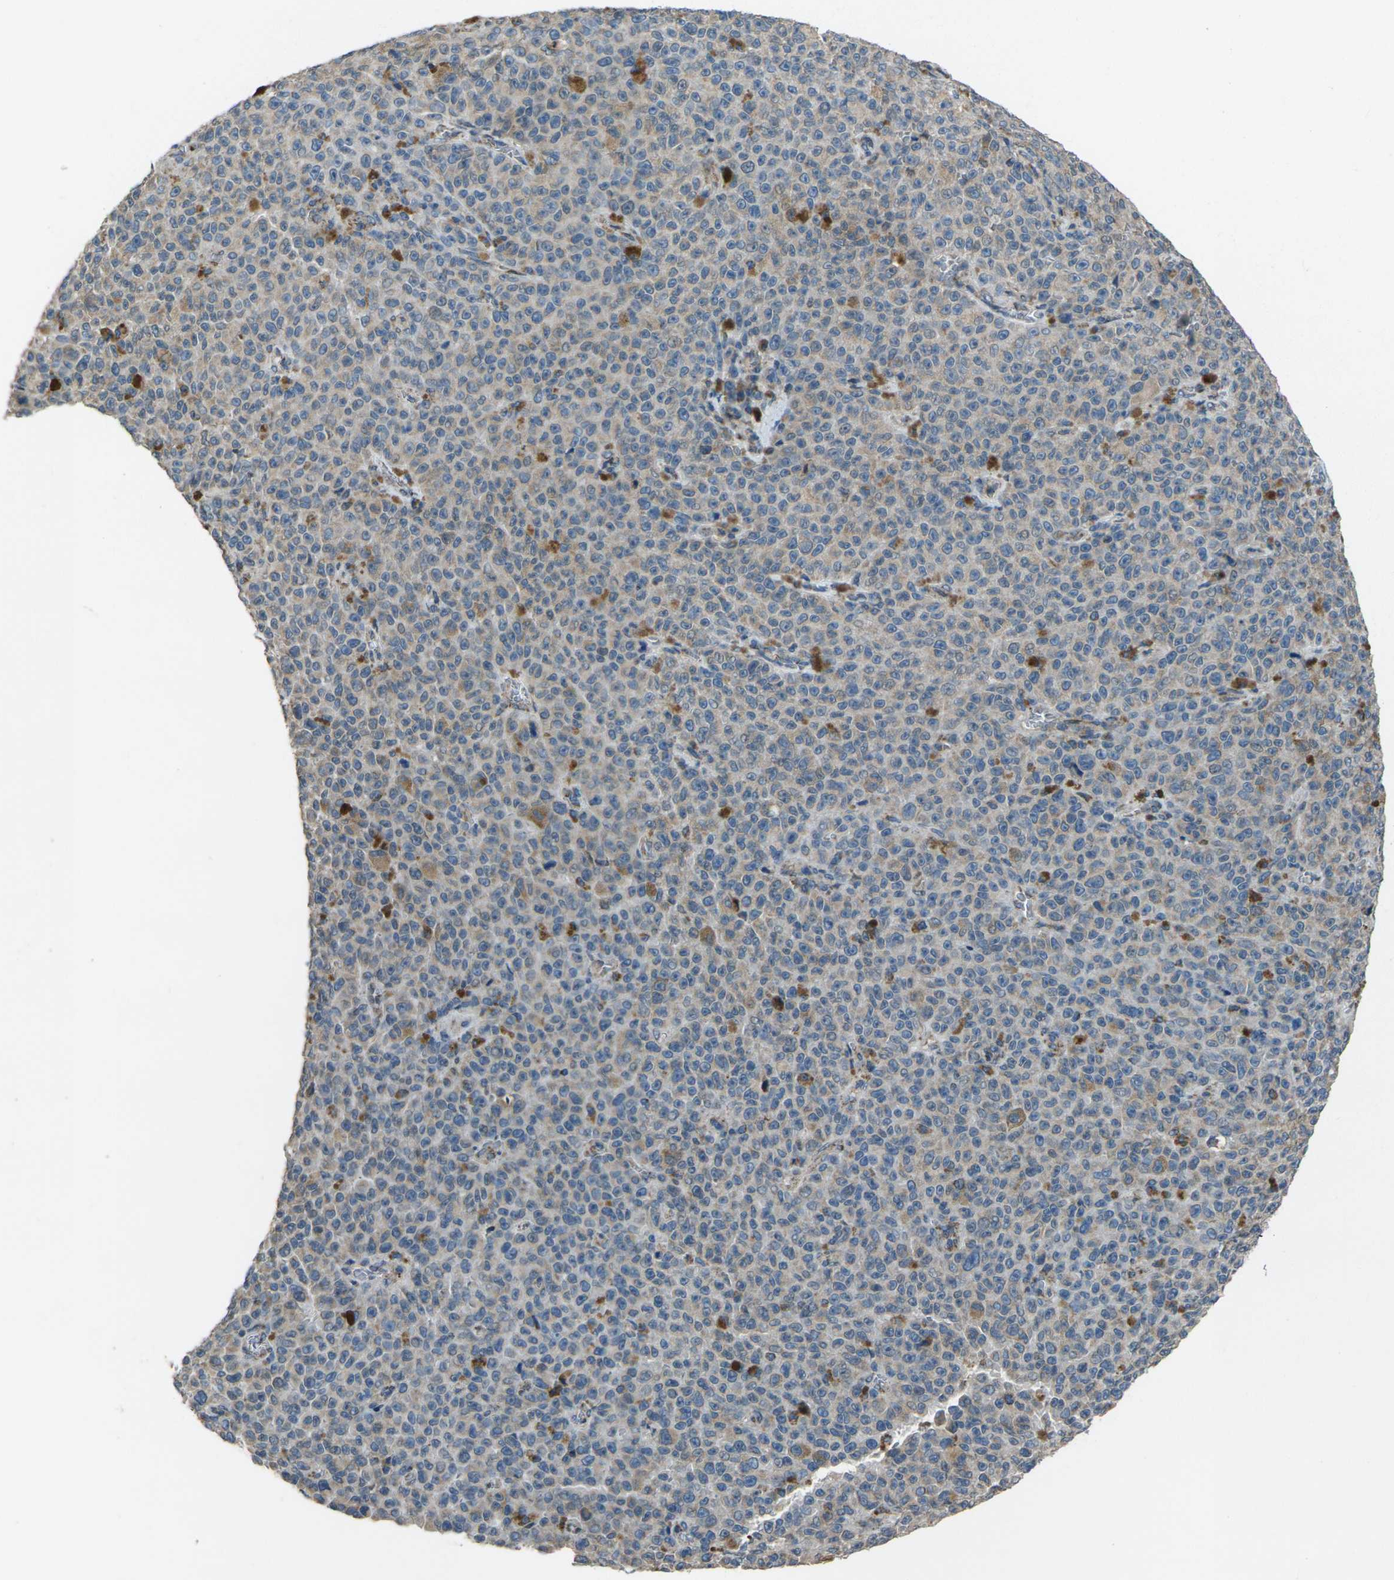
{"staining": {"intensity": "moderate", "quantity": "<25%", "location": "cytoplasmic/membranous"}, "tissue": "melanoma", "cell_type": "Tumor cells", "image_type": "cancer", "snomed": [{"axis": "morphology", "description": "Malignant melanoma, NOS"}, {"axis": "topography", "description": "Skin"}], "caption": "The image reveals immunohistochemical staining of malignant melanoma. There is moderate cytoplasmic/membranous positivity is seen in about <25% of tumor cells.", "gene": "TMEM120B", "patient": {"sex": "female", "age": 82}}